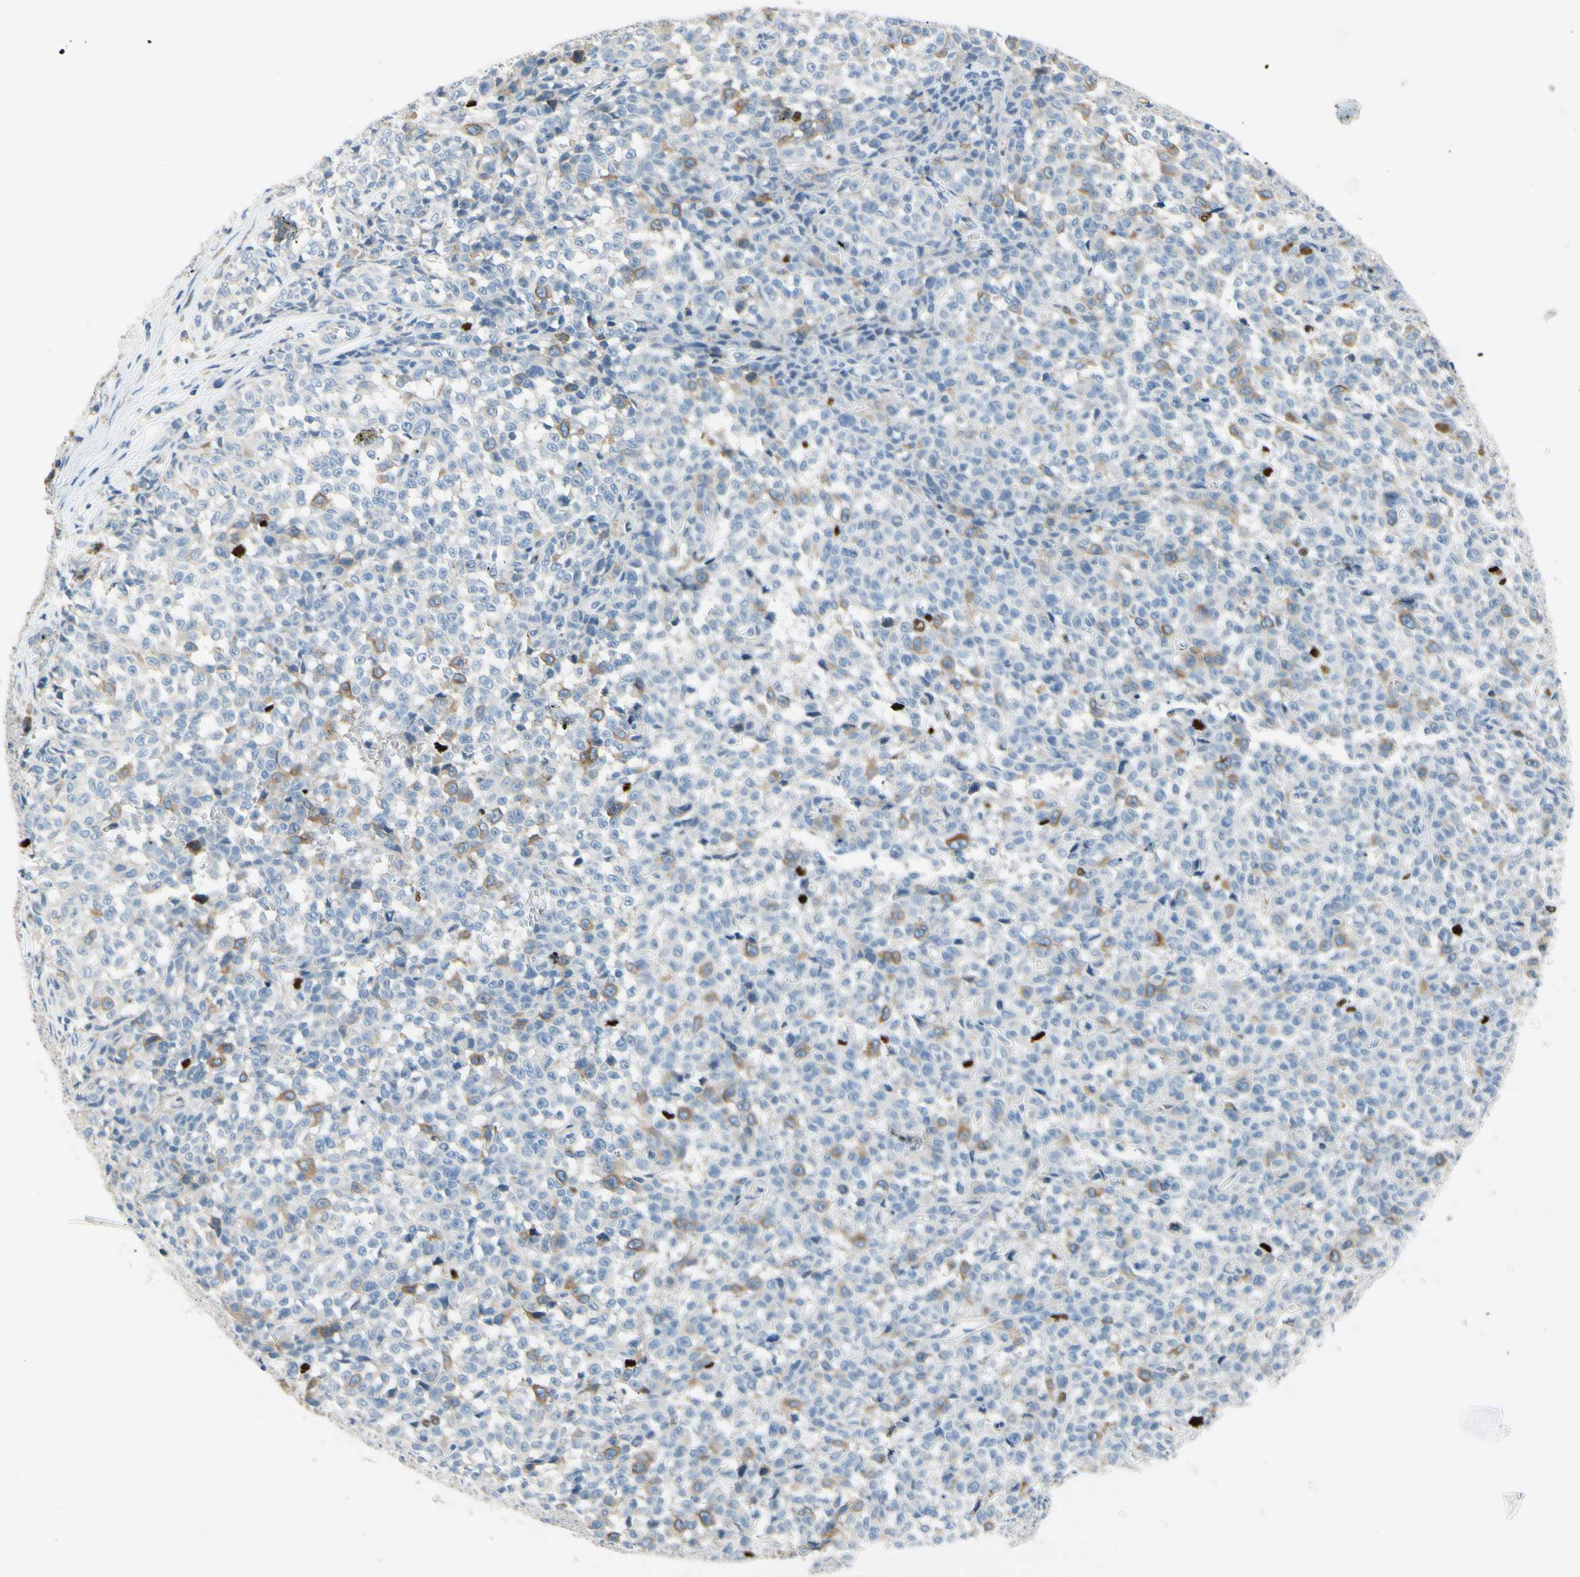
{"staining": {"intensity": "weak", "quantity": "<25%", "location": "cytoplasmic/membranous"}, "tissue": "melanoma", "cell_type": "Tumor cells", "image_type": "cancer", "snomed": [{"axis": "morphology", "description": "Malignant melanoma, NOS"}, {"axis": "topography", "description": "Skin"}], "caption": "The photomicrograph exhibits no significant positivity in tumor cells of melanoma. Nuclei are stained in blue.", "gene": "CKAP2", "patient": {"sex": "female", "age": 82}}